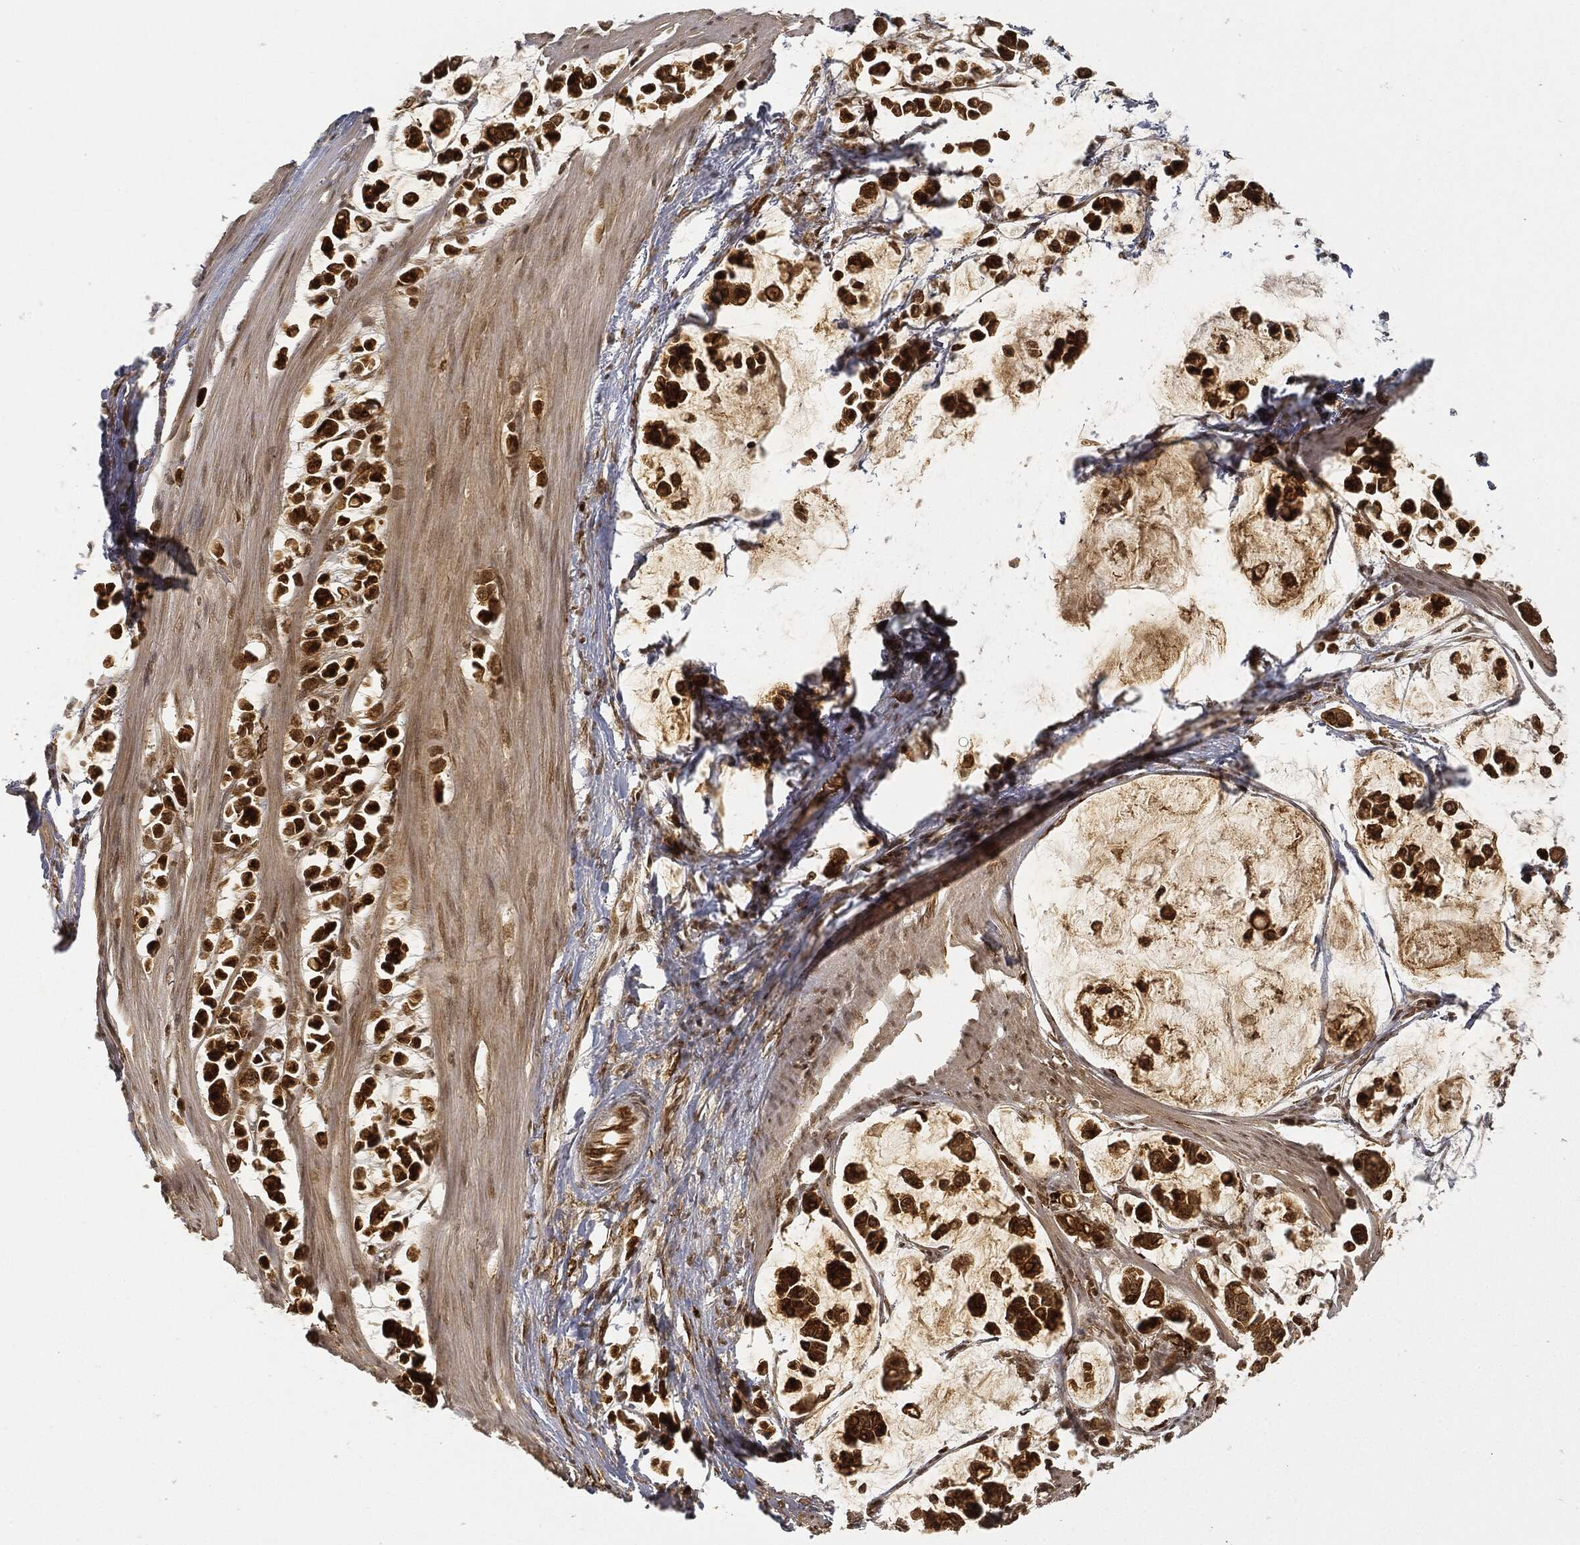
{"staining": {"intensity": "strong", "quantity": ">75%", "location": "cytoplasmic/membranous,nuclear"}, "tissue": "stomach cancer", "cell_type": "Tumor cells", "image_type": "cancer", "snomed": [{"axis": "morphology", "description": "Adenocarcinoma, NOS"}, {"axis": "topography", "description": "Stomach"}], "caption": "This micrograph shows stomach cancer stained with immunohistochemistry to label a protein in brown. The cytoplasmic/membranous and nuclear of tumor cells show strong positivity for the protein. Nuclei are counter-stained blue.", "gene": "CIB1", "patient": {"sex": "male", "age": 82}}